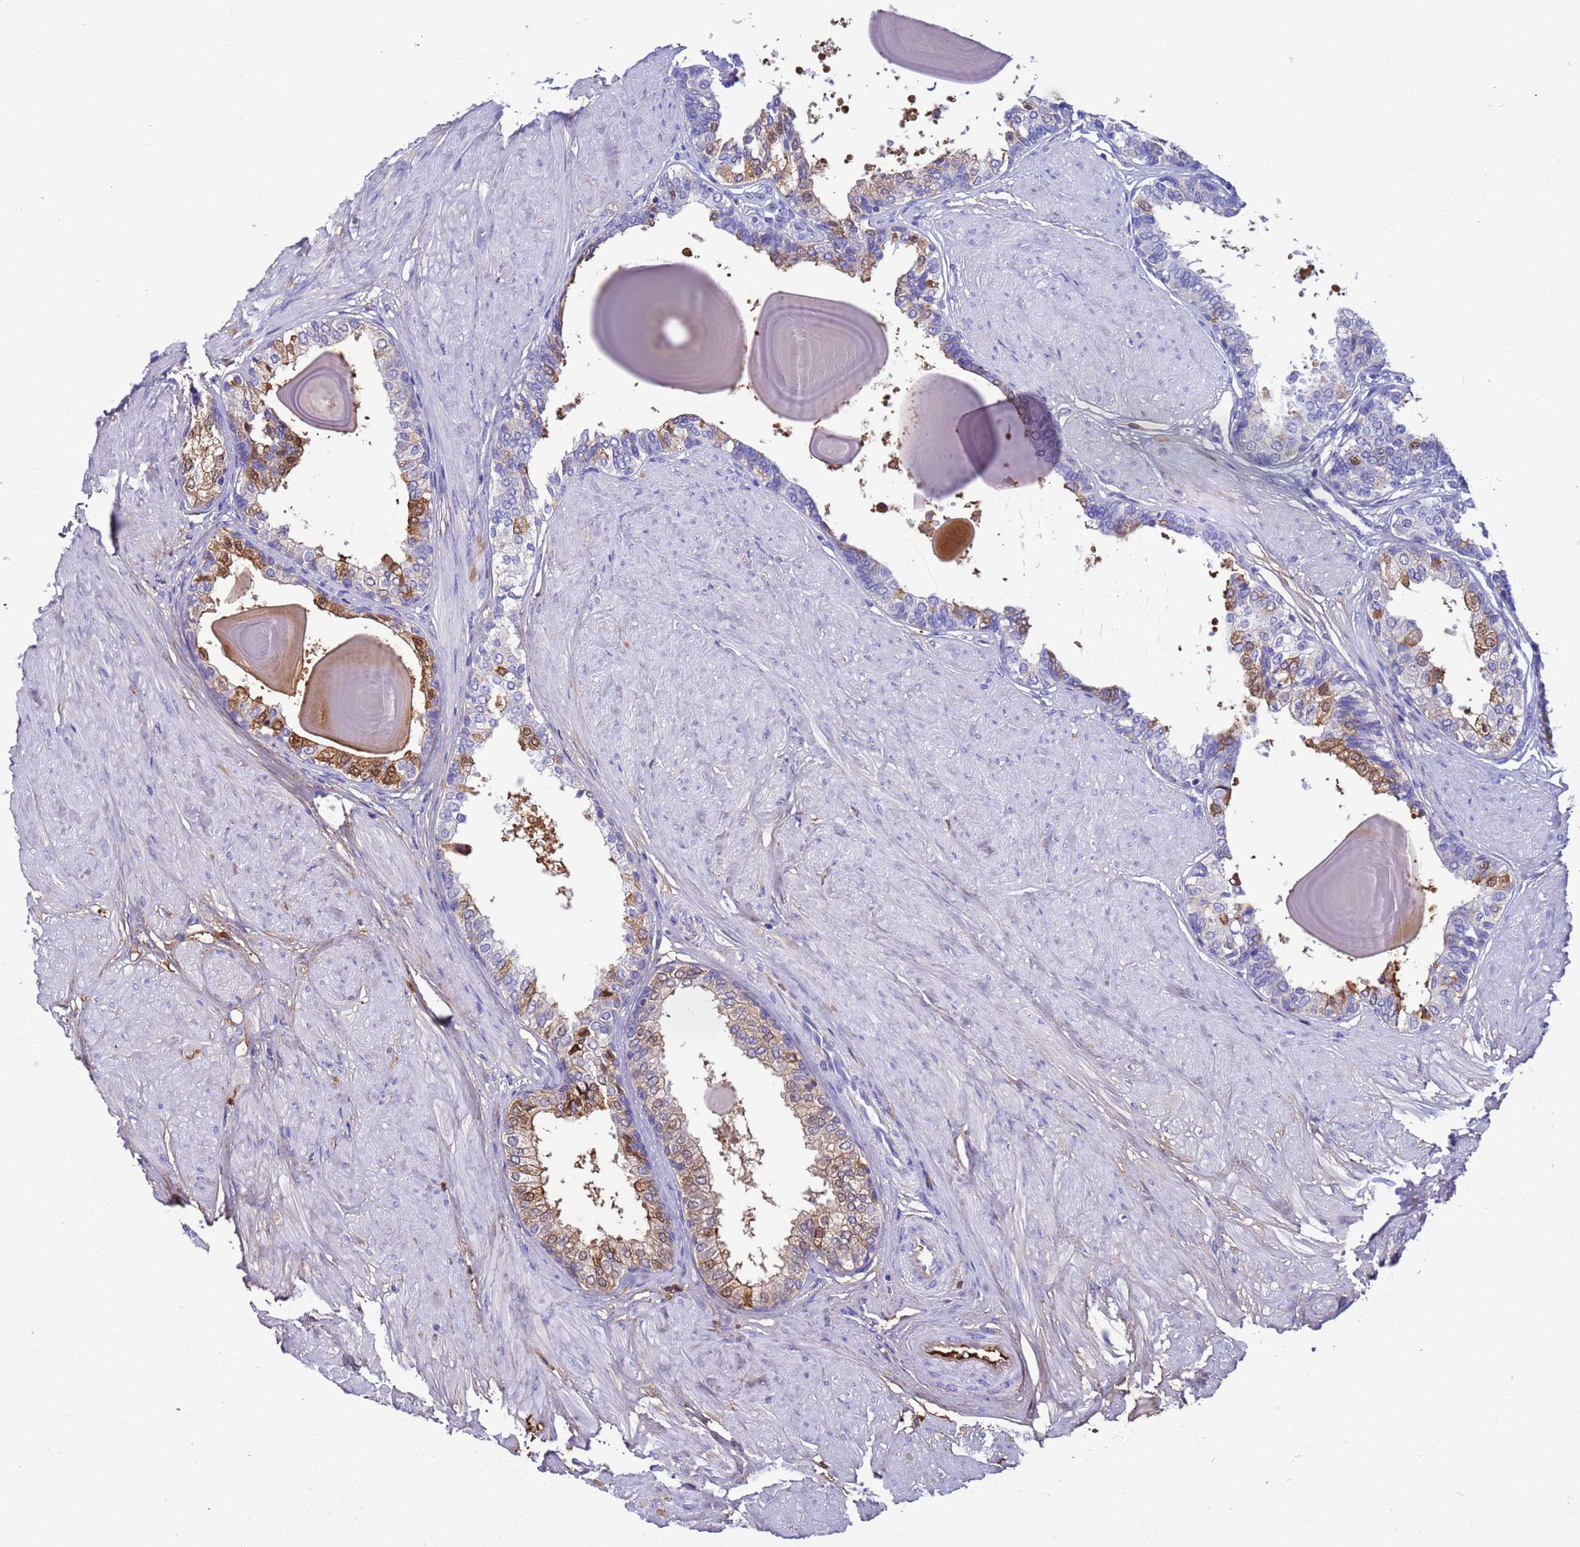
{"staining": {"intensity": "moderate", "quantity": "25%-75%", "location": "cytoplasmic/membranous,nuclear"}, "tissue": "prostate", "cell_type": "Glandular cells", "image_type": "normal", "snomed": [{"axis": "morphology", "description": "Normal tissue, NOS"}, {"axis": "topography", "description": "Prostate"}], "caption": "Moderate cytoplasmic/membranous,nuclear positivity for a protein is identified in about 25%-75% of glandular cells of benign prostate using immunohistochemistry.", "gene": "H1", "patient": {"sex": "male", "age": 48}}